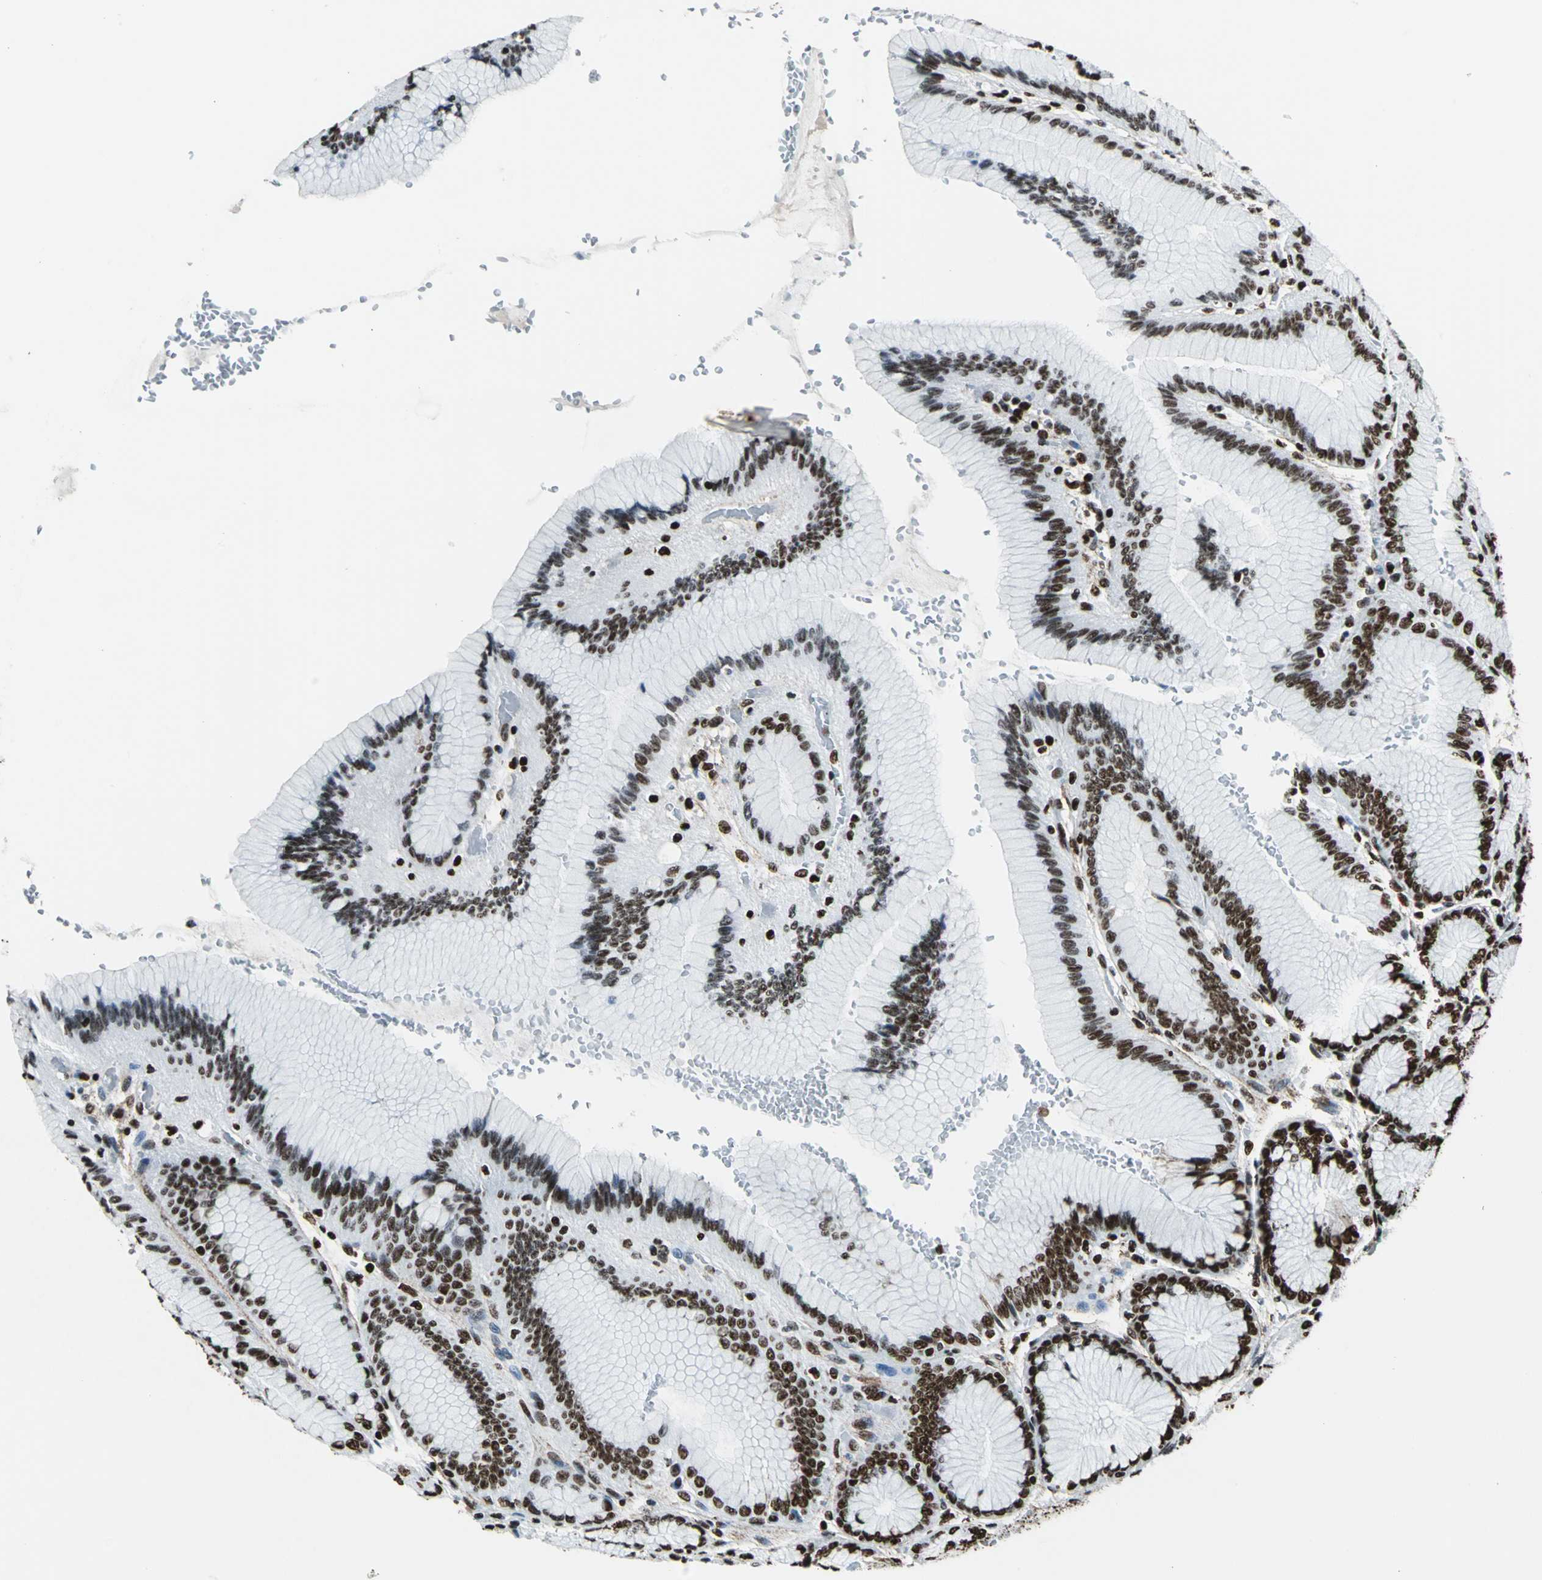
{"staining": {"intensity": "strong", "quantity": ">75%", "location": "nuclear"}, "tissue": "stomach", "cell_type": "Glandular cells", "image_type": "normal", "snomed": [{"axis": "morphology", "description": "Normal tissue, NOS"}, {"axis": "morphology", "description": "Adenocarcinoma, NOS"}, {"axis": "topography", "description": "Stomach"}, {"axis": "topography", "description": "Stomach, lower"}], "caption": "A high-resolution micrograph shows immunohistochemistry staining of unremarkable stomach, which exhibits strong nuclear expression in about >75% of glandular cells. Immunohistochemistry stains the protein in brown and the nuclei are stained blue.", "gene": "APEX1", "patient": {"sex": "female", "age": 65}}